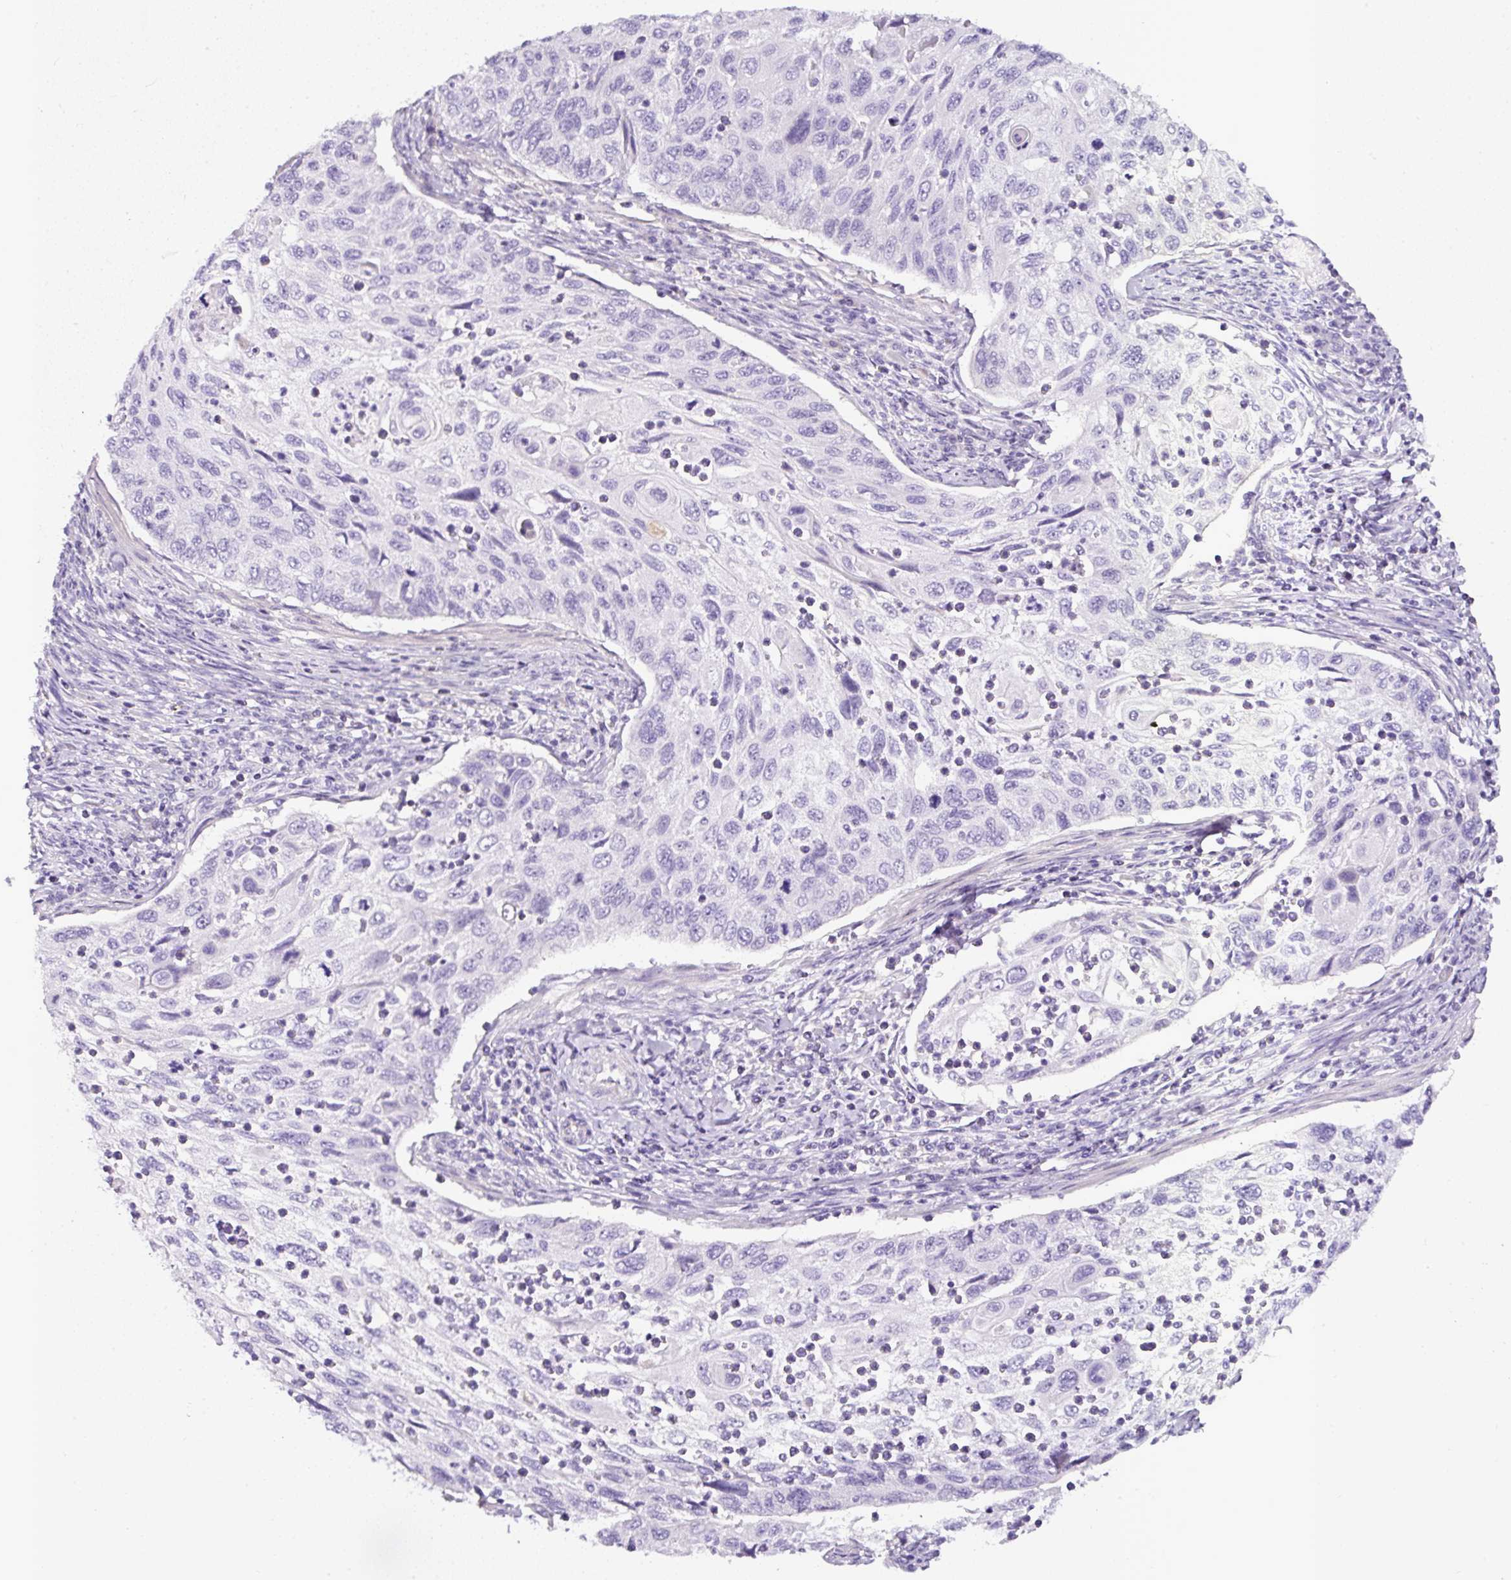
{"staining": {"intensity": "negative", "quantity": "none", "location": "none"}, "tissue": "cervical cancer", "cell_type": "Tumor cells", "image_type": "cancer", "snomed": [{"axis": "morphology", "description": "Squamous cell carcinoma, NOS"}, {"axis": "topography", "description": "Cervix"}], "caption": "Image shows no significant protein positivity in tumor cells of cervical cancer.", "gene": "OR14A2", "patient": {"sex": "female", "age": 70}}